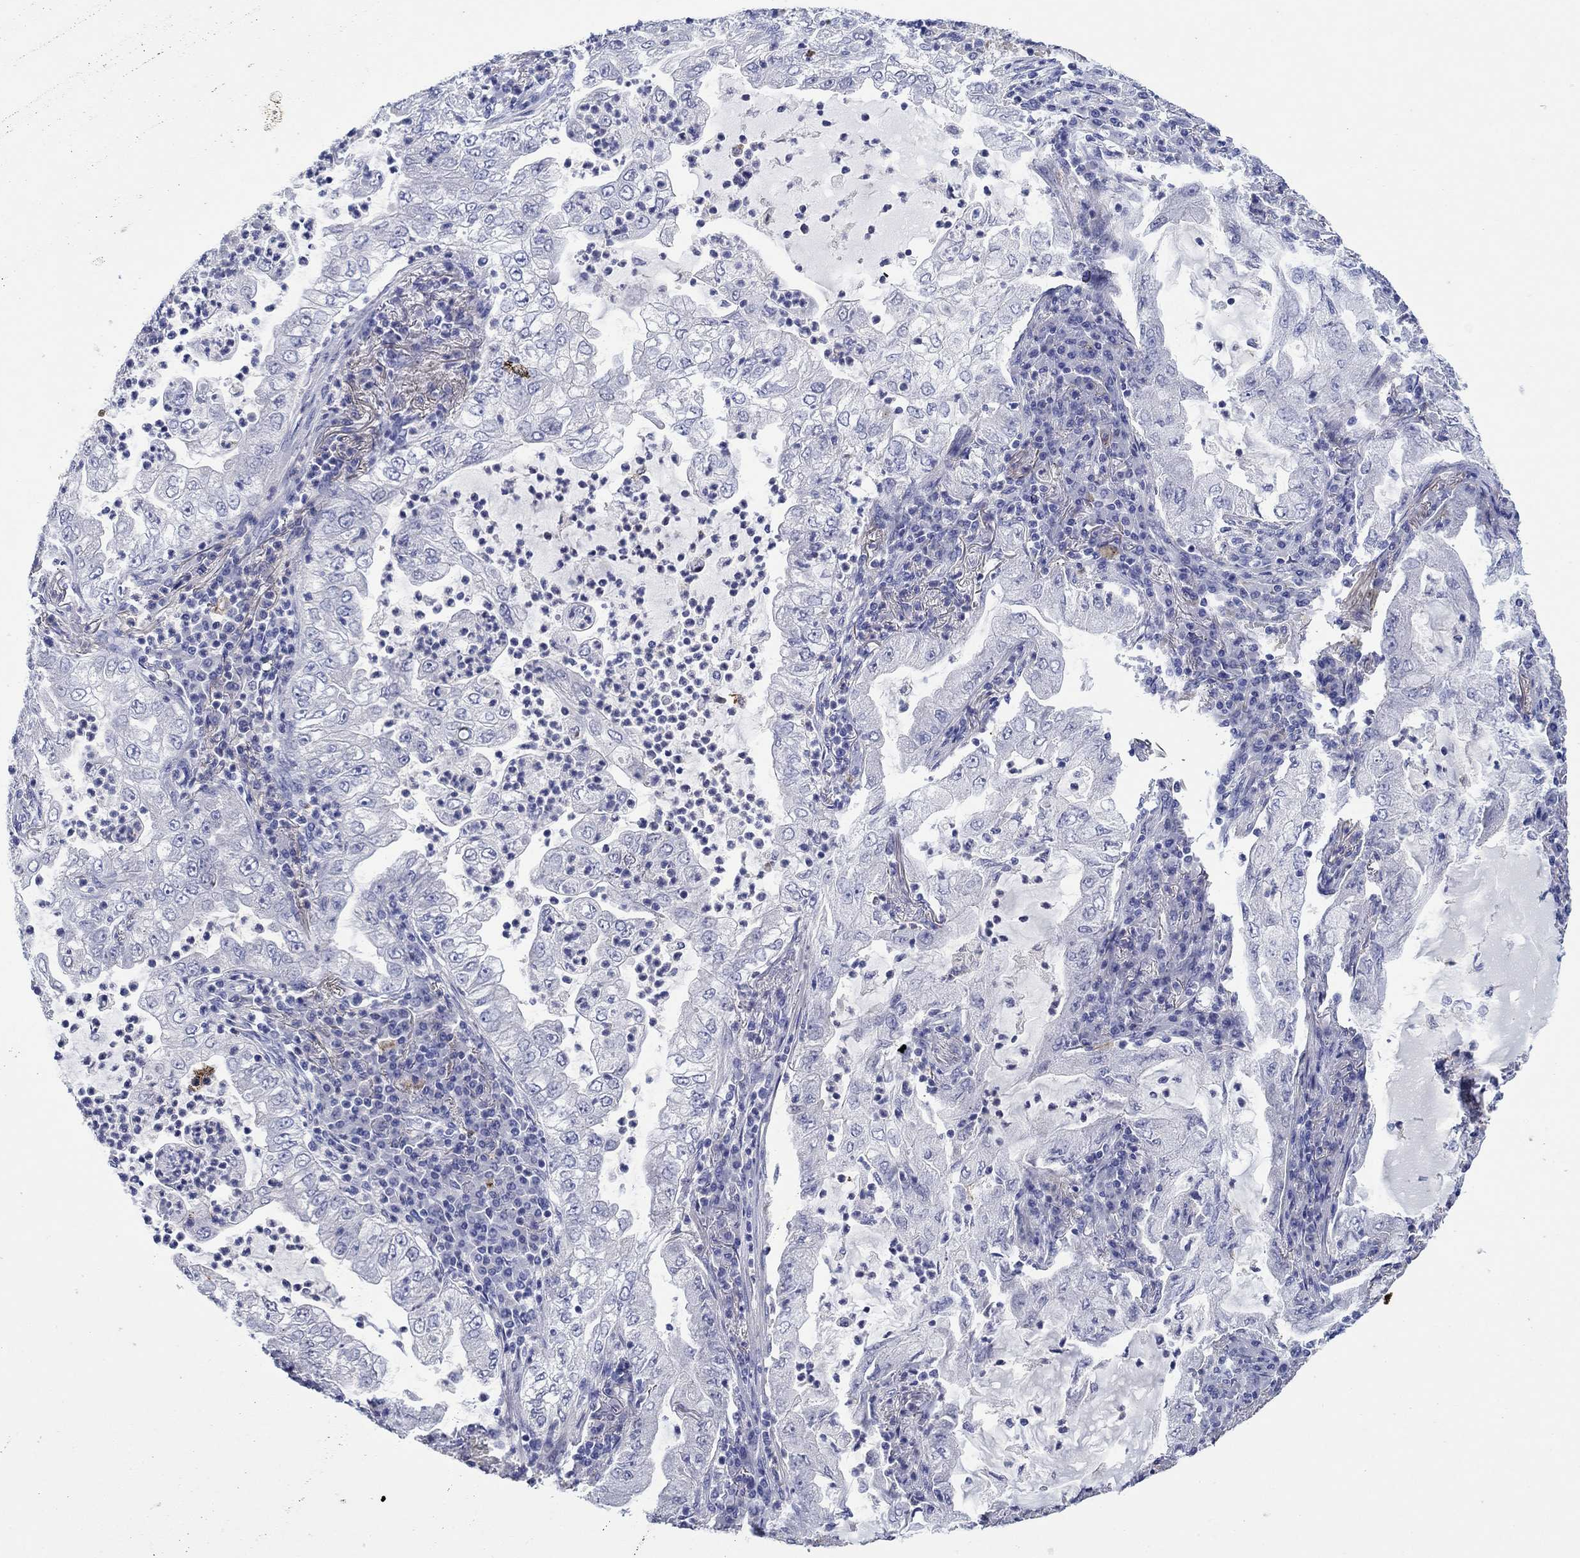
{"staining": {"intensity": "negative", "quantity": "none", "location": "none"}, "tissue": "lung cancer", "cell_type": "Tumor cells", "image_type": "cancer", "snomed": [{"axis": "morphology", "description": "Adenocarcinoma, NOS"}, {"axis": "topography", "description": "Lung"}], "caption": "The histopathology image exhibits no significant expression in tumor cells of lung adenocarcinoma.", "gene": "HDC", "patient": {"sex": "female", "age": 73}}